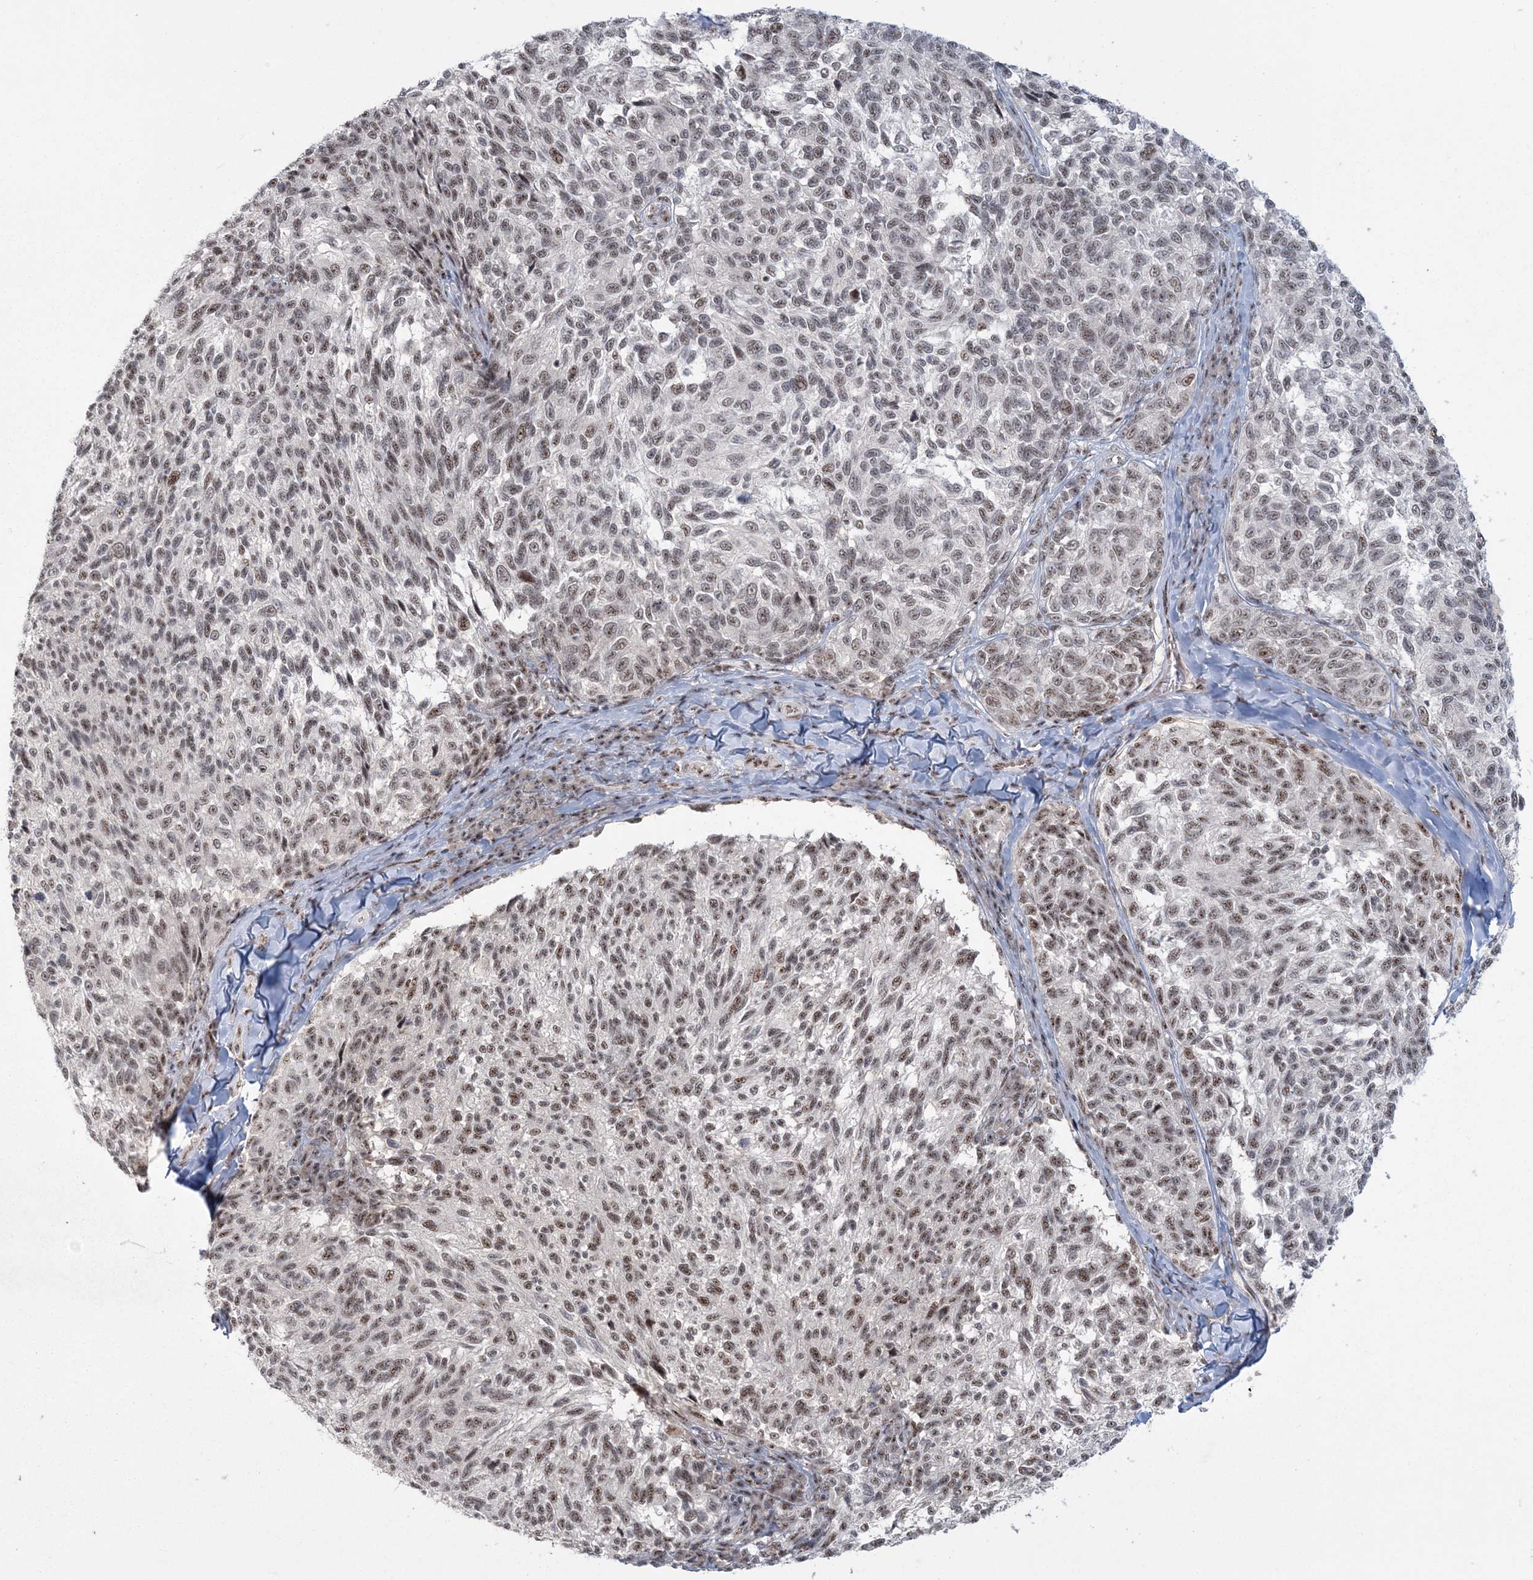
{"staining": {"intensity": "moderate", "quantity": ">75%", "location": "nuclear"}, "tissue": "melanoma", "cell_type": "Tumor cells", "image_type": "cancer", "snomed": [{"axis": "morphology", "description": "Malignant melanoma, NOS"}, {"axis": "topography", "description": "Skin"}], "caption": "This image shows melanoma stained with immunohistochemistry (IHC) to label a protein in brown. The nuclear of tumor cells show moderate positivity for the protein. Nuclei are counter-stained blue.", "gene": "KDM6B", "patient": {"sex": "female", "age": 73}}